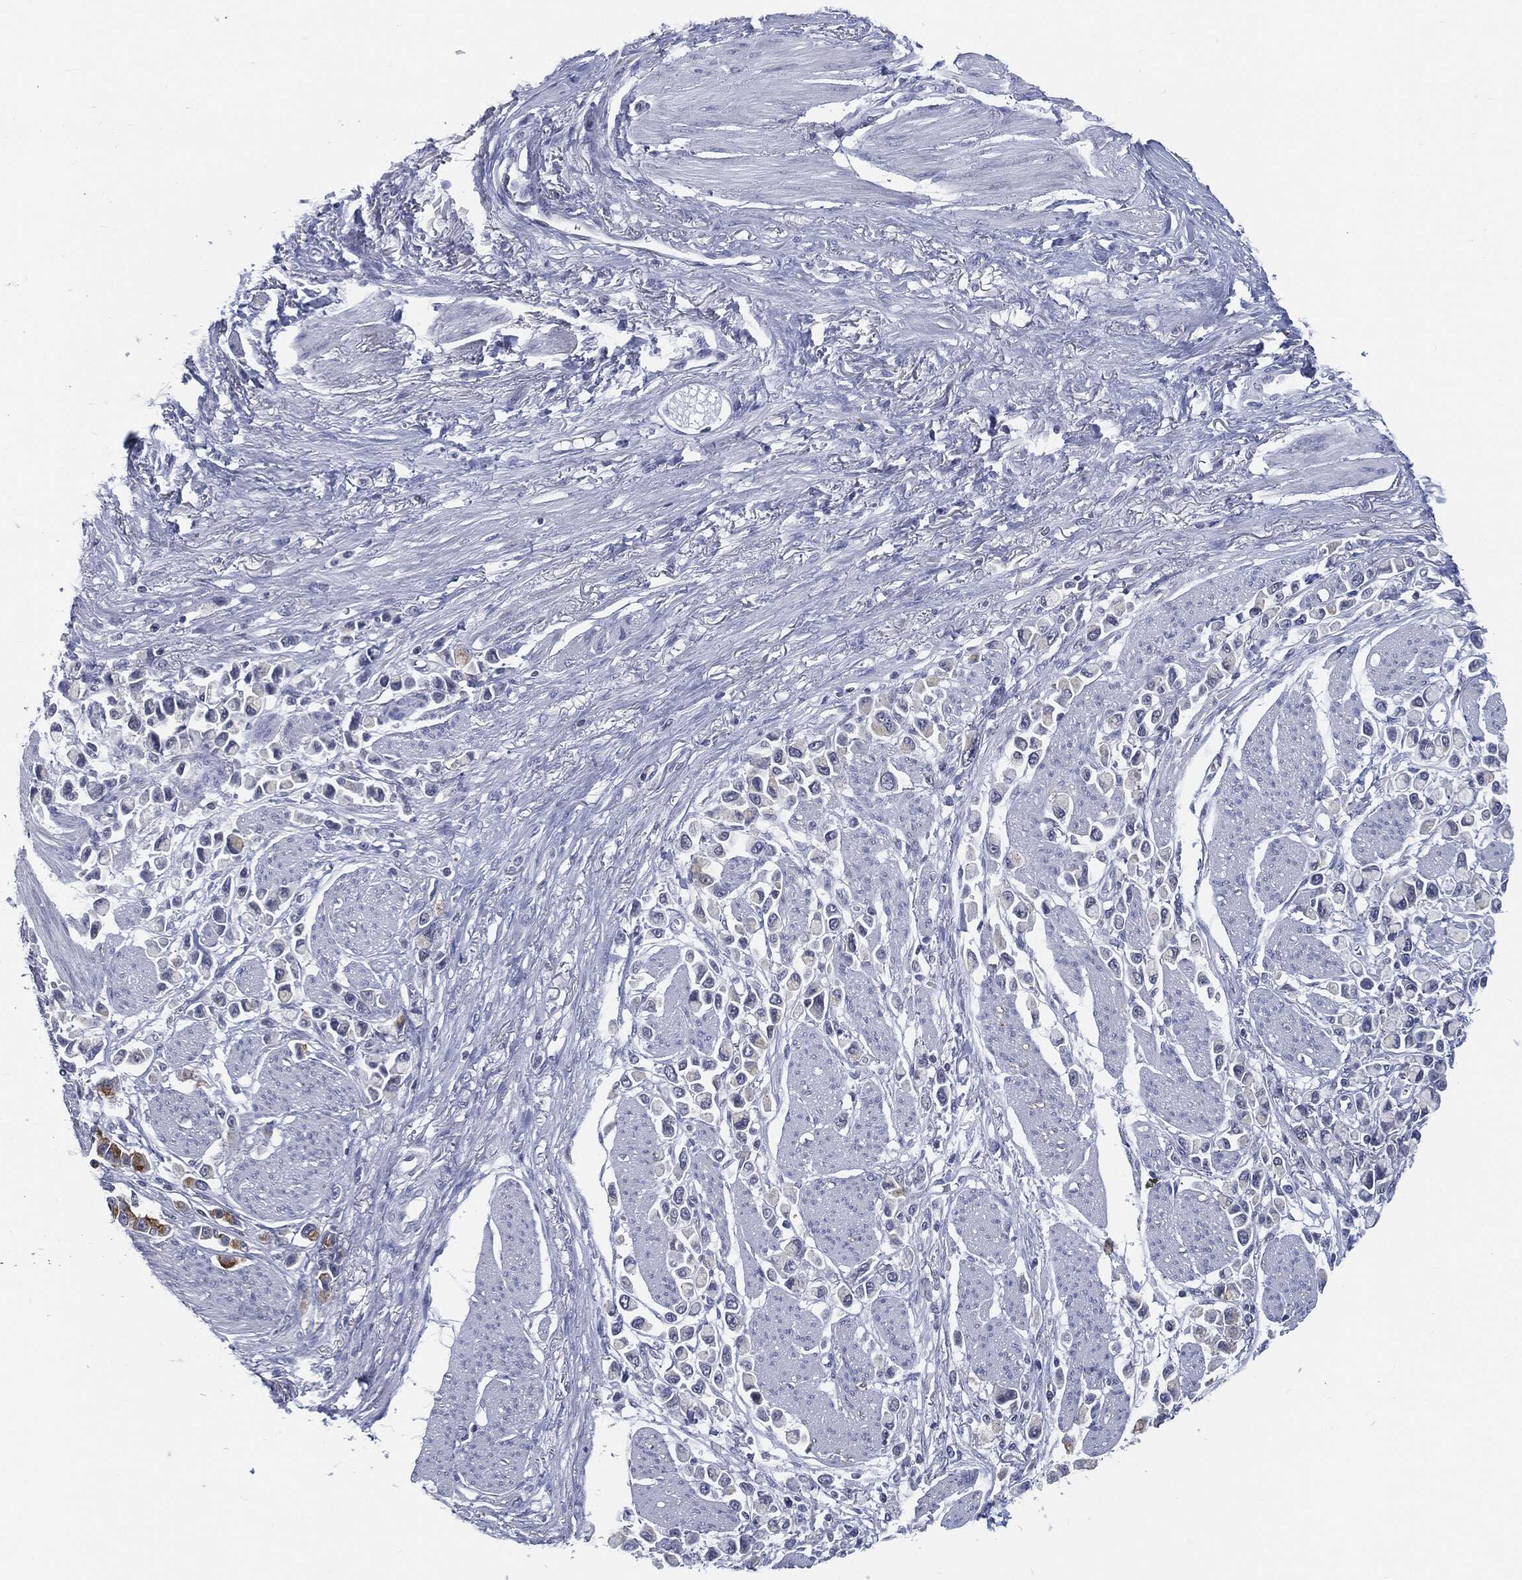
{"staining": {"intensity": "weak", "quantity": "<25%", "location": "cytoplasmic/membranous"}, "tissue": "stomach cancer", "cell_type": "Tumor cells", "image_type": "cancer", "snomed": [{"axis": "morphology", "description": "Adenocarcinoma, NOS"}, {"axis": "topography", "description": "Stomach"}], "caption": "This is a photomicrograph of immunohistochemistry staining of stomach adenocarcinoma, which shows no expression in tumor cells.", "gene": "PROM1", "patient": {"sex": "female", "age": 81}}